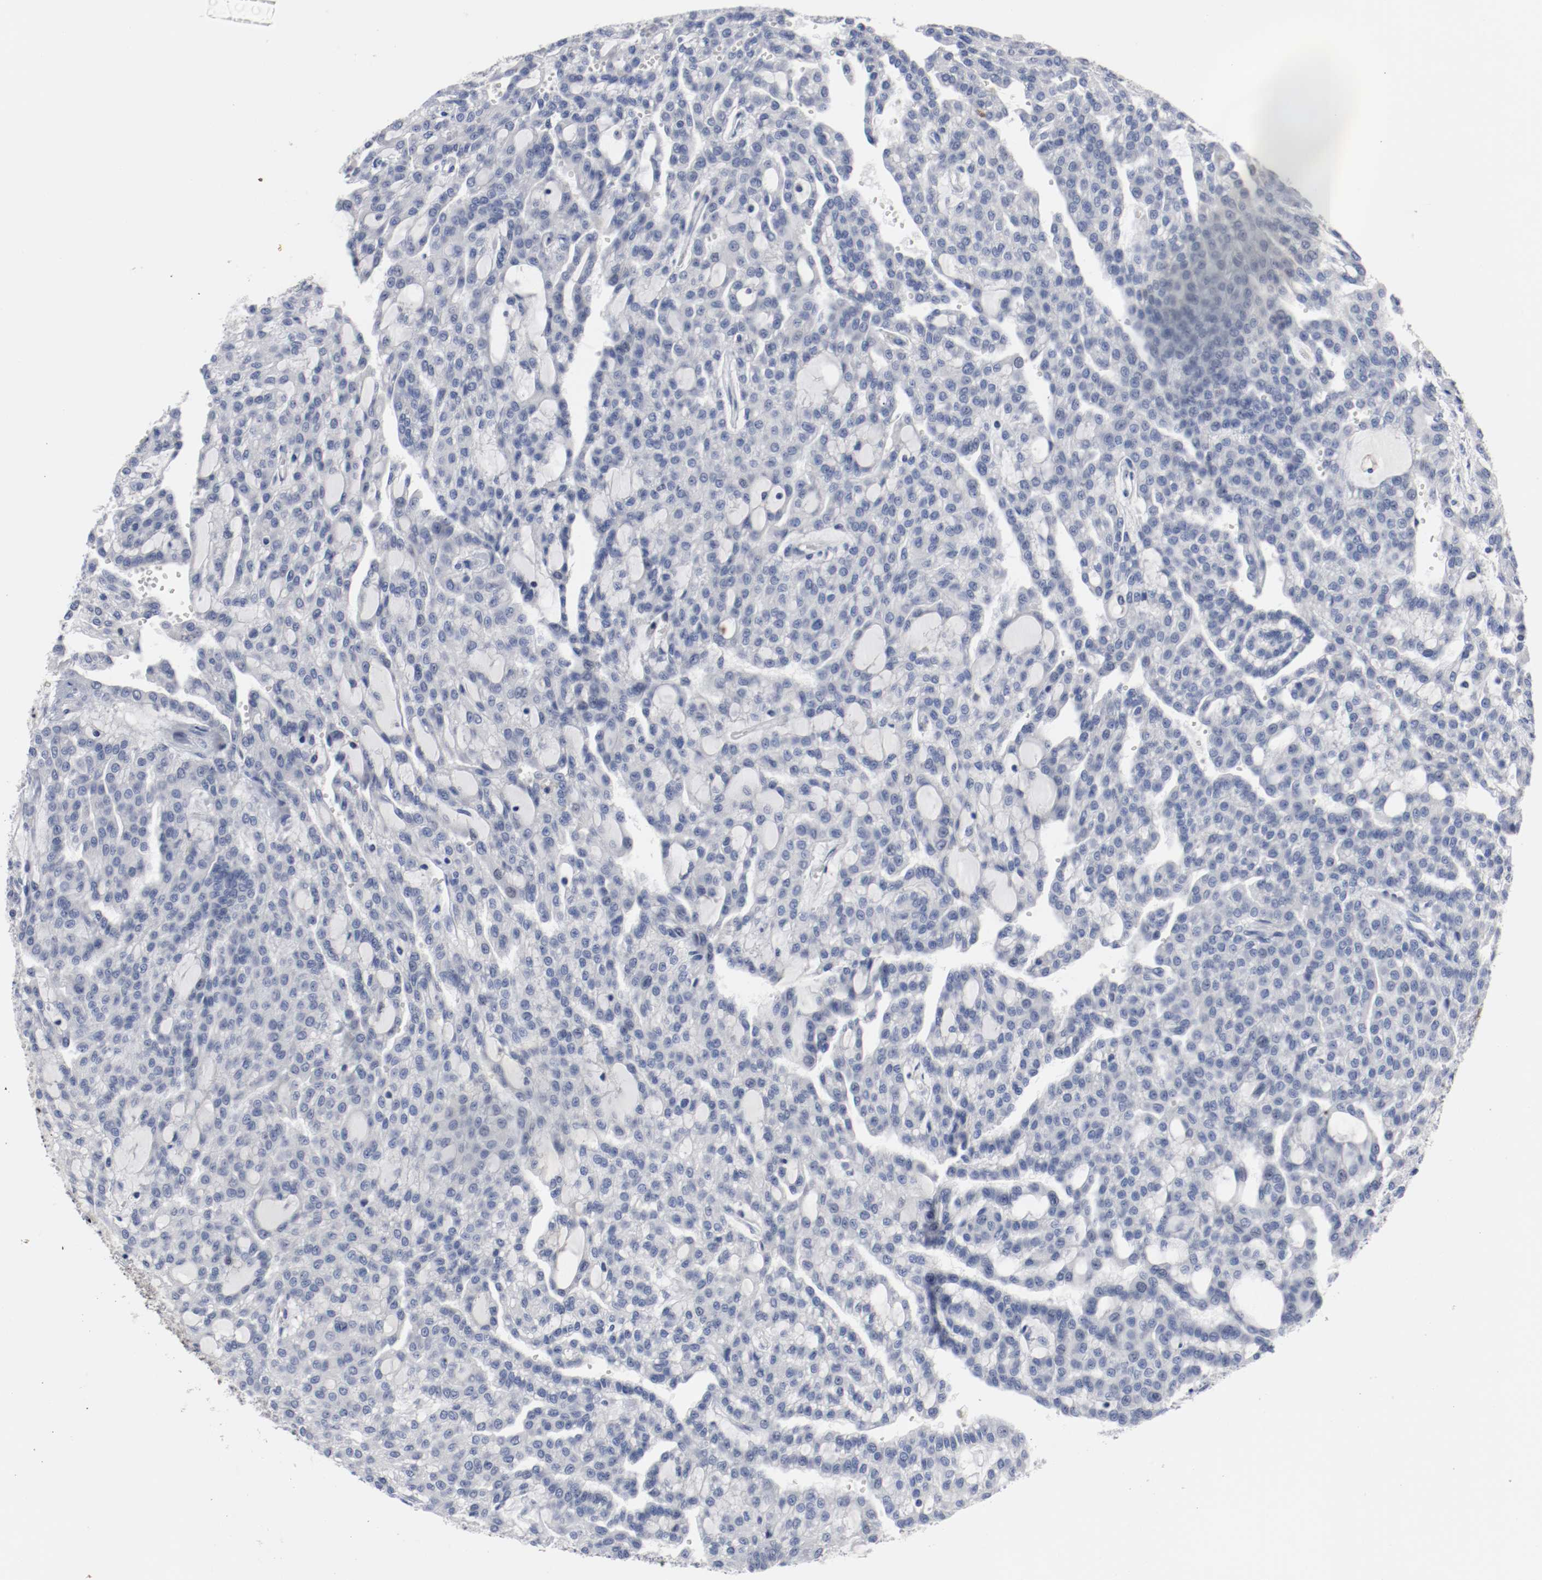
{"staining": {"intensity": "negative", "quantity": "none", "location": "none"}, "tissue": "renal cancer", "cell_type": "Tumor cells", "image_type": "cancer", "snomed": [{"axis": "morphology", "description": "Adenocarcinoma, NOS"}, {"axis": "topography", "description": "Kidney"}], "caption": "Tumor cells are negative for protein expression in human adenocarcinoma (renal). (DAB (3,3'-diaminobenzidine) immunohistochemistry (IHC) visualized using brightfield microscopy, high magnification).", "gene": "MCM6", "patient": {"sex": "male", "age": 63}}